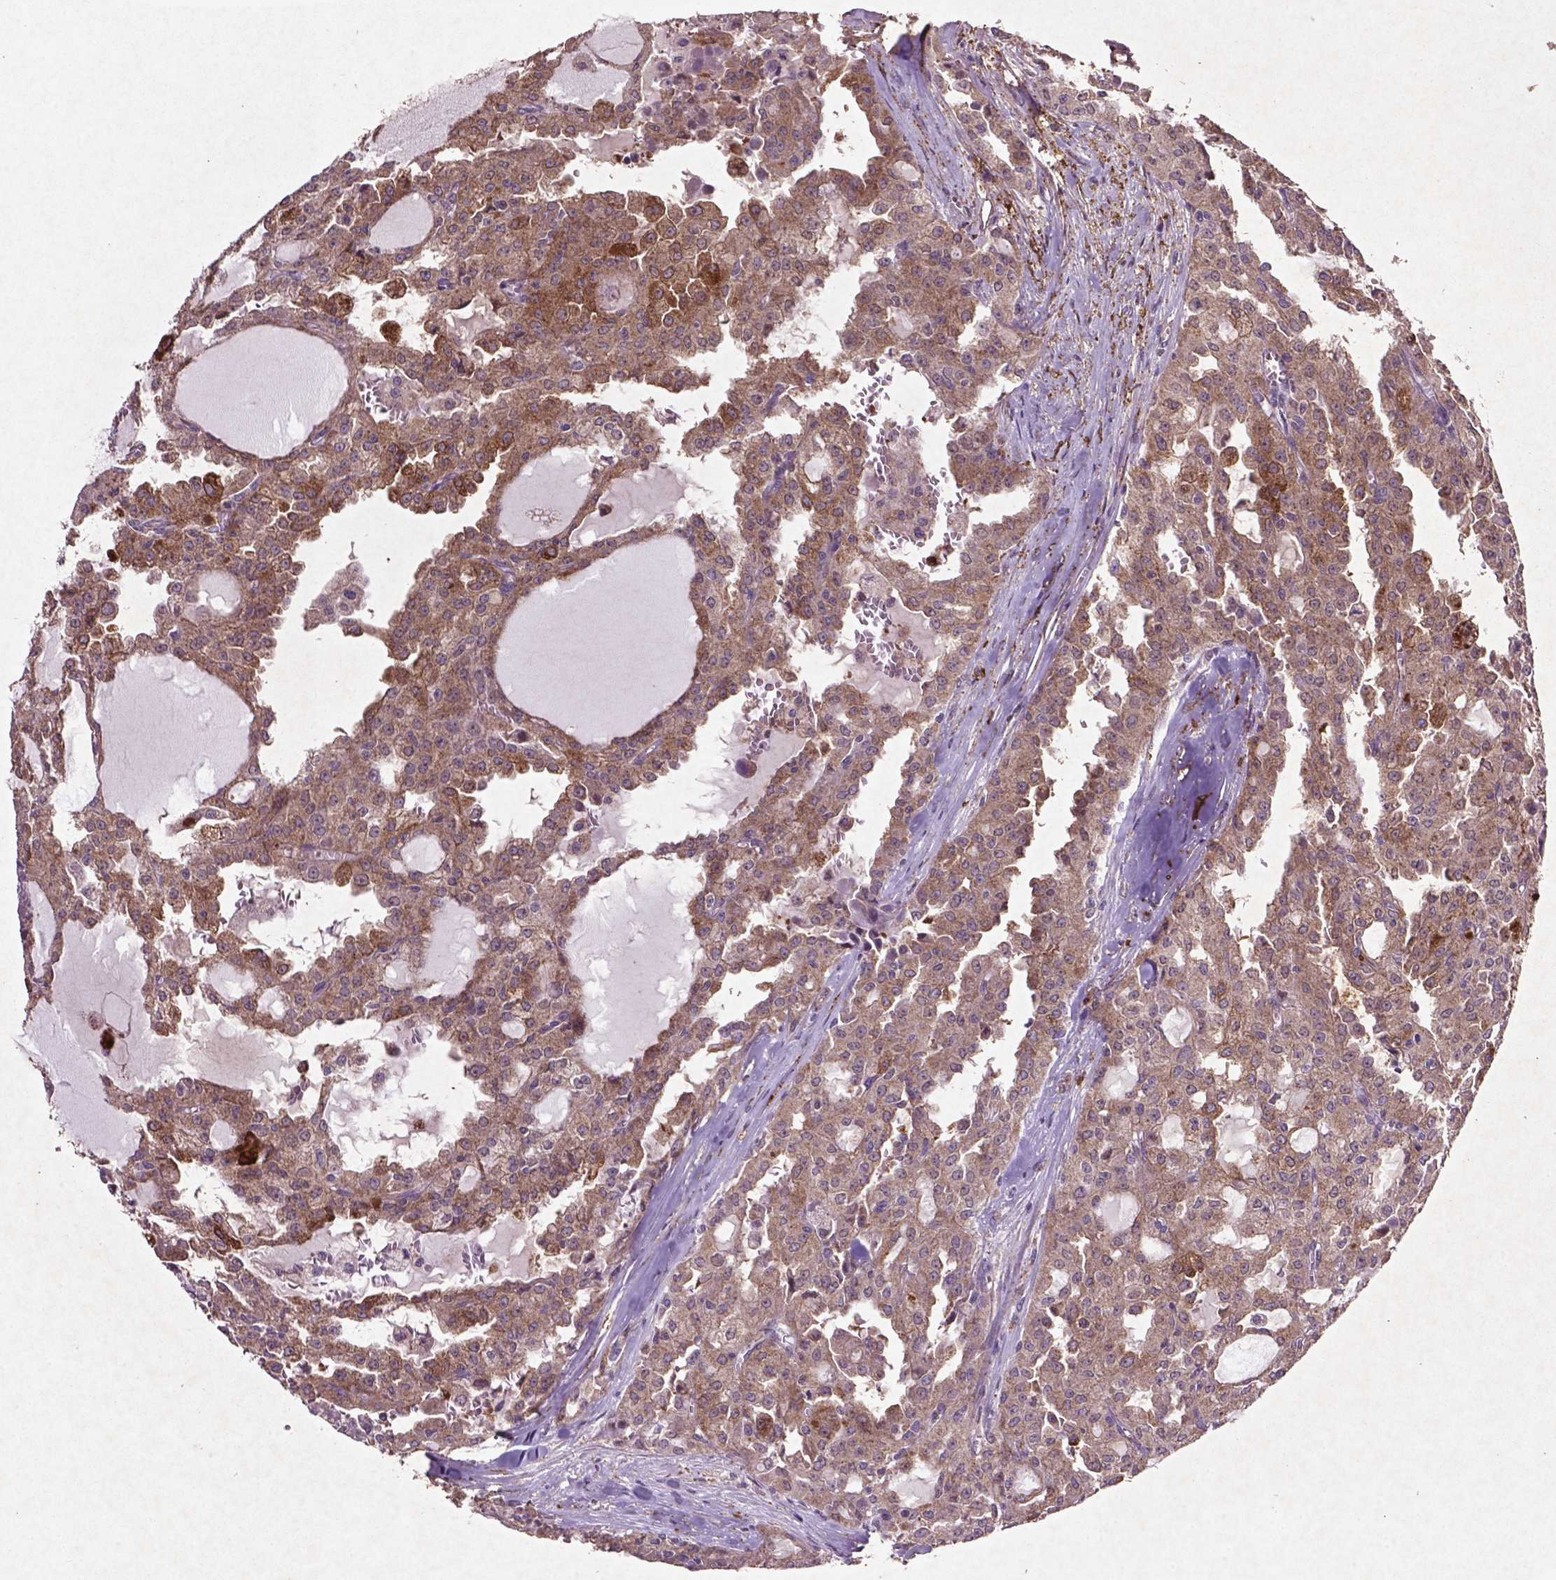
{"staining": {"intensity": "moderate", "quantity": ">75%", "location": "cytoplasmic/membranous"}, "tissue": "head and neck cancer", "cell_type": "Tumor cells", "image_type": "cancer", "snomed": [{"axis": "morphology", "description": "Adenocarcinoma, NOS"}, {"axis": "topography", "description": "Head-Neck"}], "caption": "Tumor cells display moderate cytoplasmic/membranous expression in approximately >75% of cells in head and neck cancer. Nuclei are stained in blue.", "gene": "MTOR", "patient": {"sex": "male", "age": 64}}